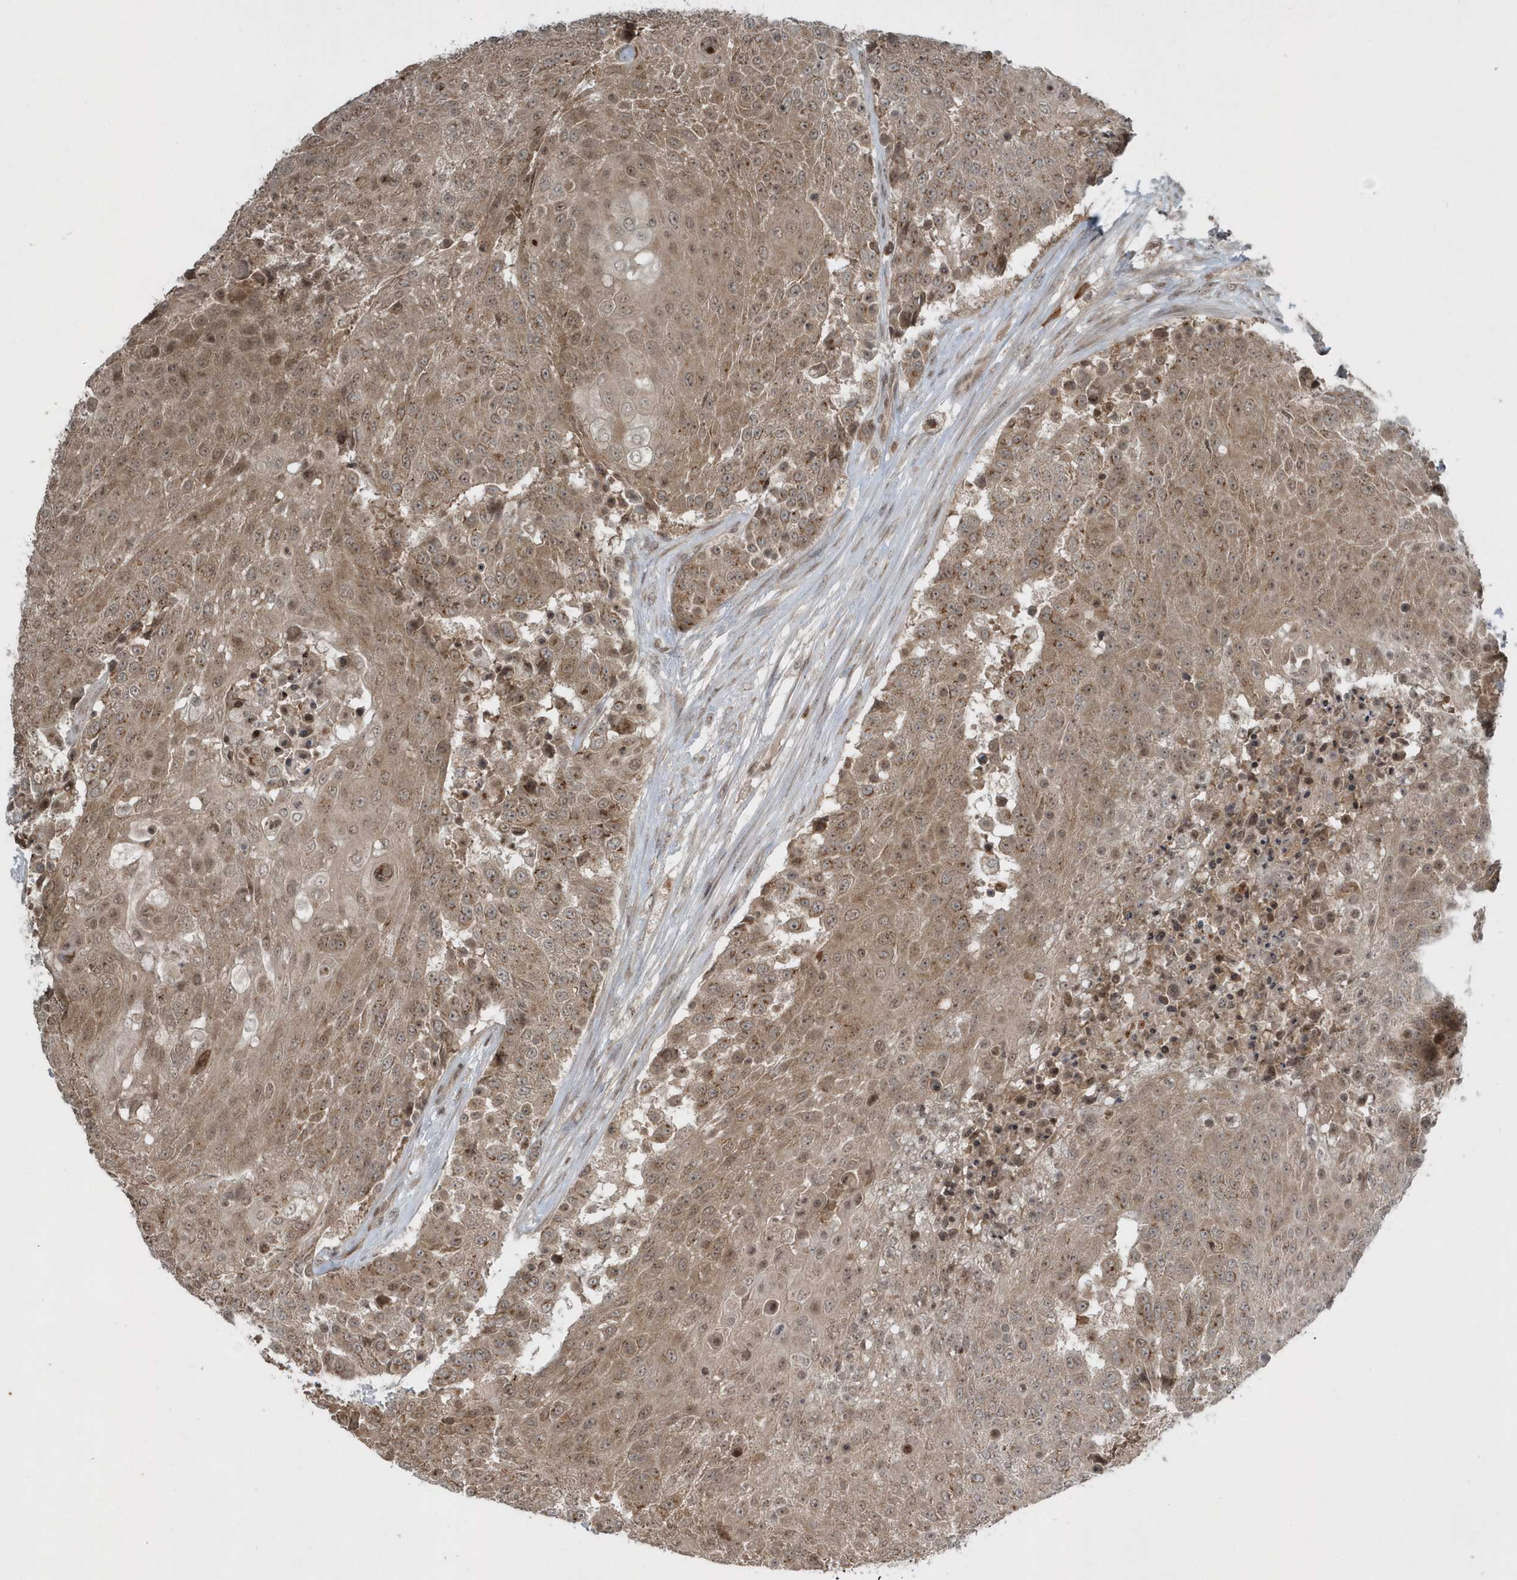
{"staining": {"intensity": "moderate", "quantity": ">75%", "location": "cytoplasmic/membranous"}, "tissue": "urothelial cancer", "cell_type": "Tumor cells", "image_type": "cancer", "snomed": [{"axis": "morphology", "description": "Urothelial carcinoma, High grade"}, {"axis": "topography", "description": "Urinary bladder"}], "caption": "The immunohistochemical stain shows moderate cytoplasmic/membranous positivity in tumor cells of urothelial carcinoma (high-grade) tissue.", "gene": "EIF2B1", "patient": {"sex": "female", "age": 63}}